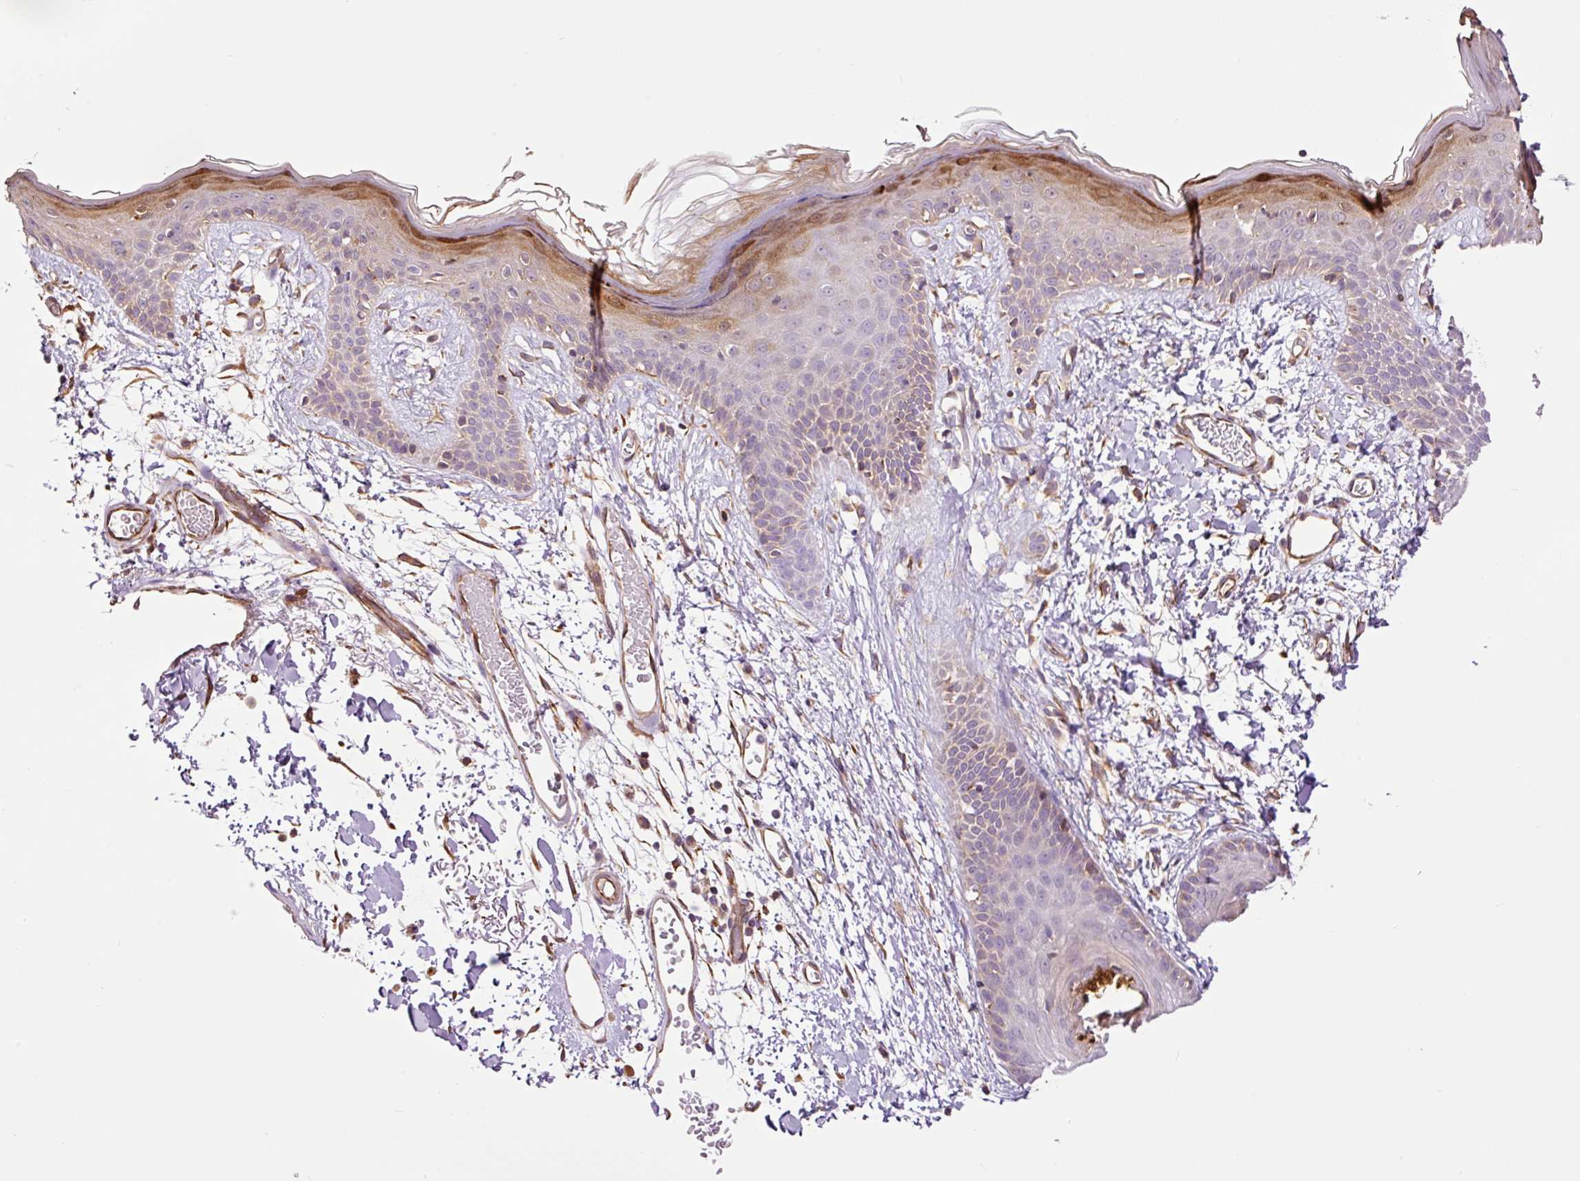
{"staining": {"intensity": "moderate", "quantity": "<25%", "location": "cytoplasmic/membranous"}, "tissue": "skin", "cell_type": "Fibroblasts", "image_type": "normal", "snomed": [{"axis": "morphology", "description": "Normal tissue, NOS"}, {"axis": "topography", "description": "Skin"}], "caption": "Benign skin was stained to show a protein in brown. There is low levels of moderate cytoplasmic/membranous positivity in approximately <25% of fibroblasts. The staining is performed using DAB (3,3'-diaminobenzidine) brown chromogen to label protein expression. The nuclei are counter-stained blue using hematoxylin.", "gene": "PCK2", "patient": {"sex": "male", "age": 79}}